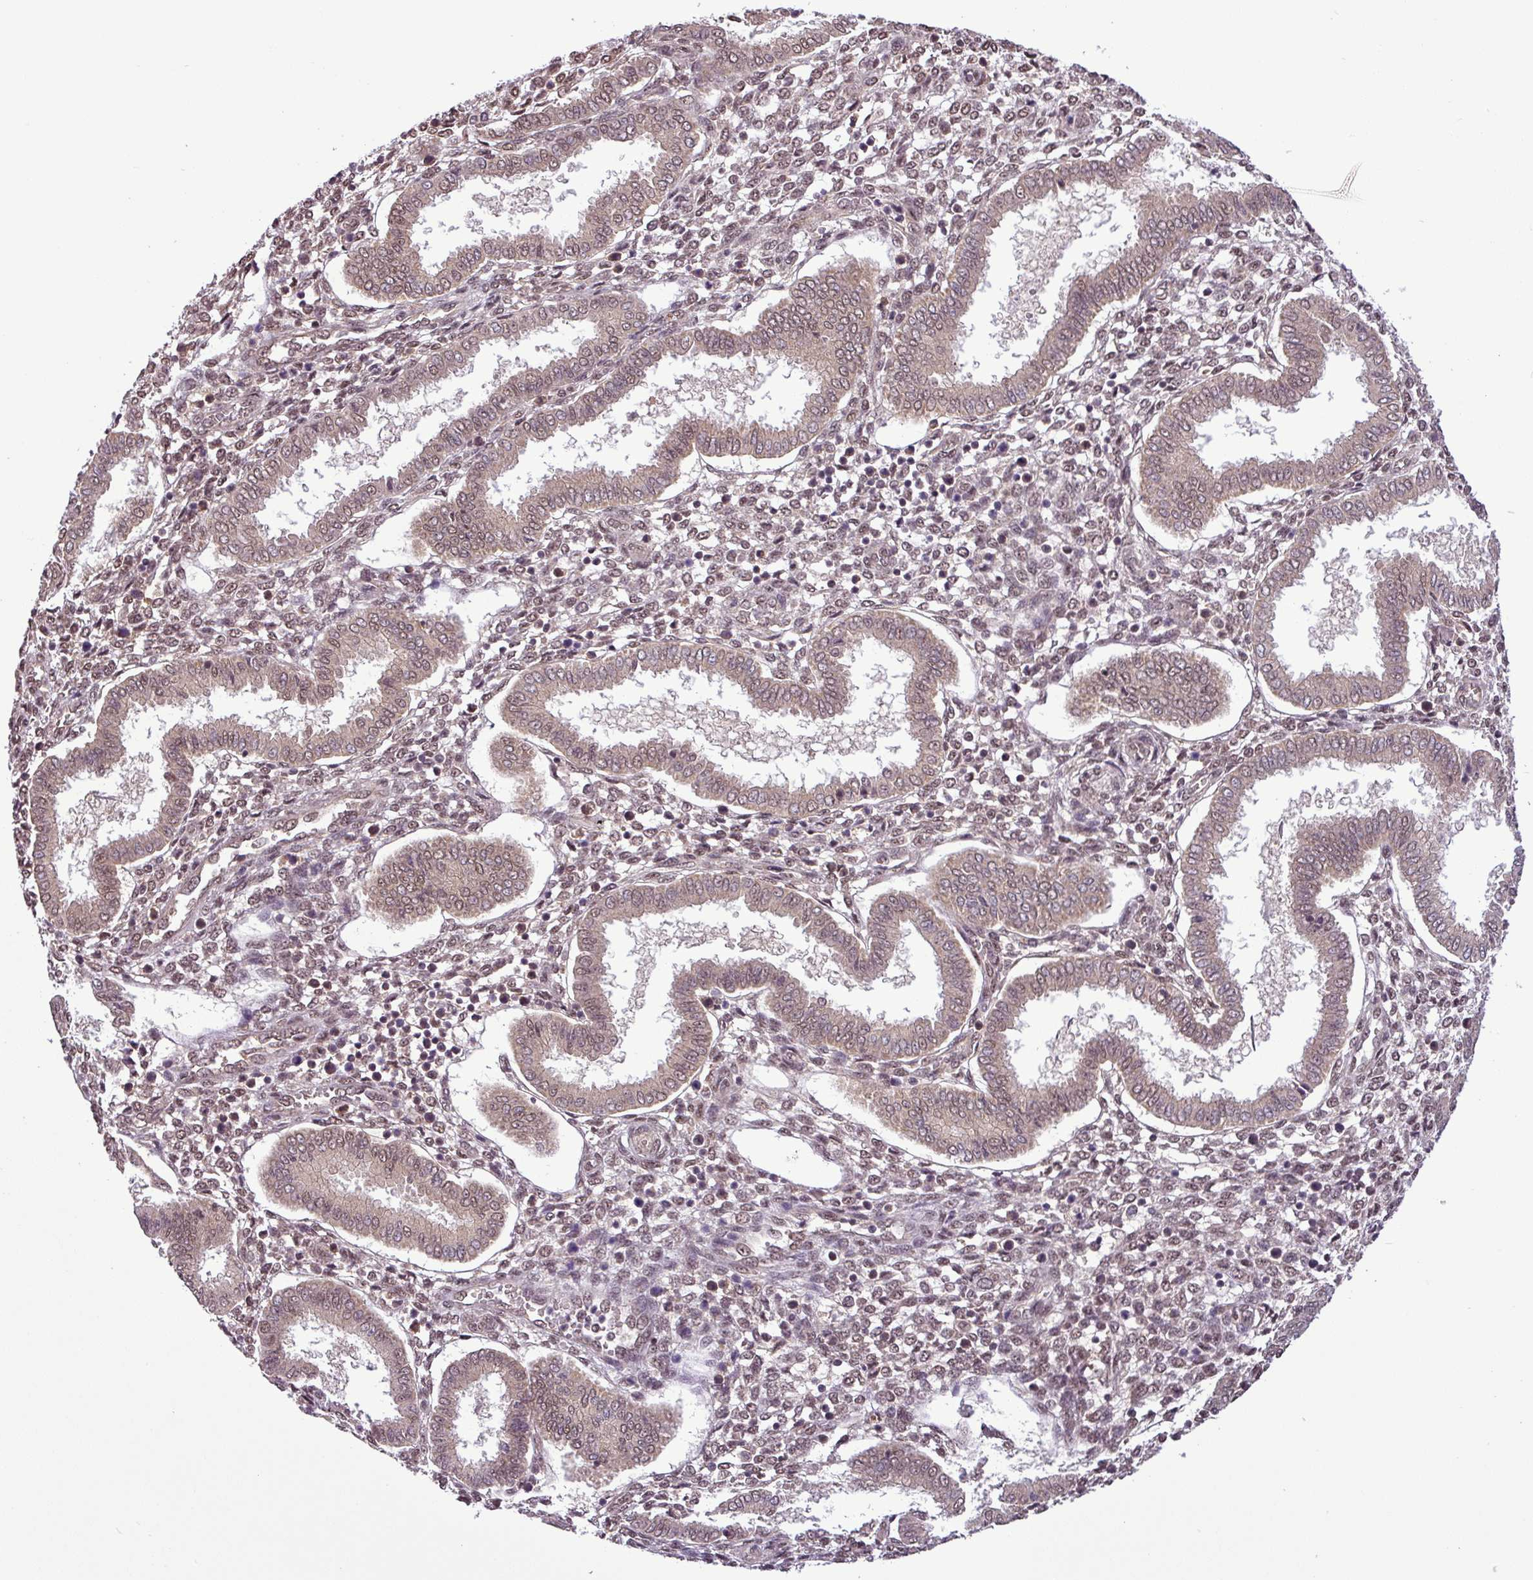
{"staining": {"intensity": "moderate", "quantity": ">75%", "location": "nuclear"}, "tissue": "endometrium", "cell_type": "Cells in endometrial stroma", "image_type": "normal", "snomed": [{"axis": "morphology", "description": "Normal tissue, NOS"}, {"axis": "topography", "description": "Endometrium"}], "caption": "IHC photomicrograph of normal endometrium stained for a protein (brown), which demonstrates medium levels of moderate nuclear expression in approximately >75% of cells in endometrial stroma.", "gene": "MFHAS1", "patient": {"sex": "female", "age": 24}}